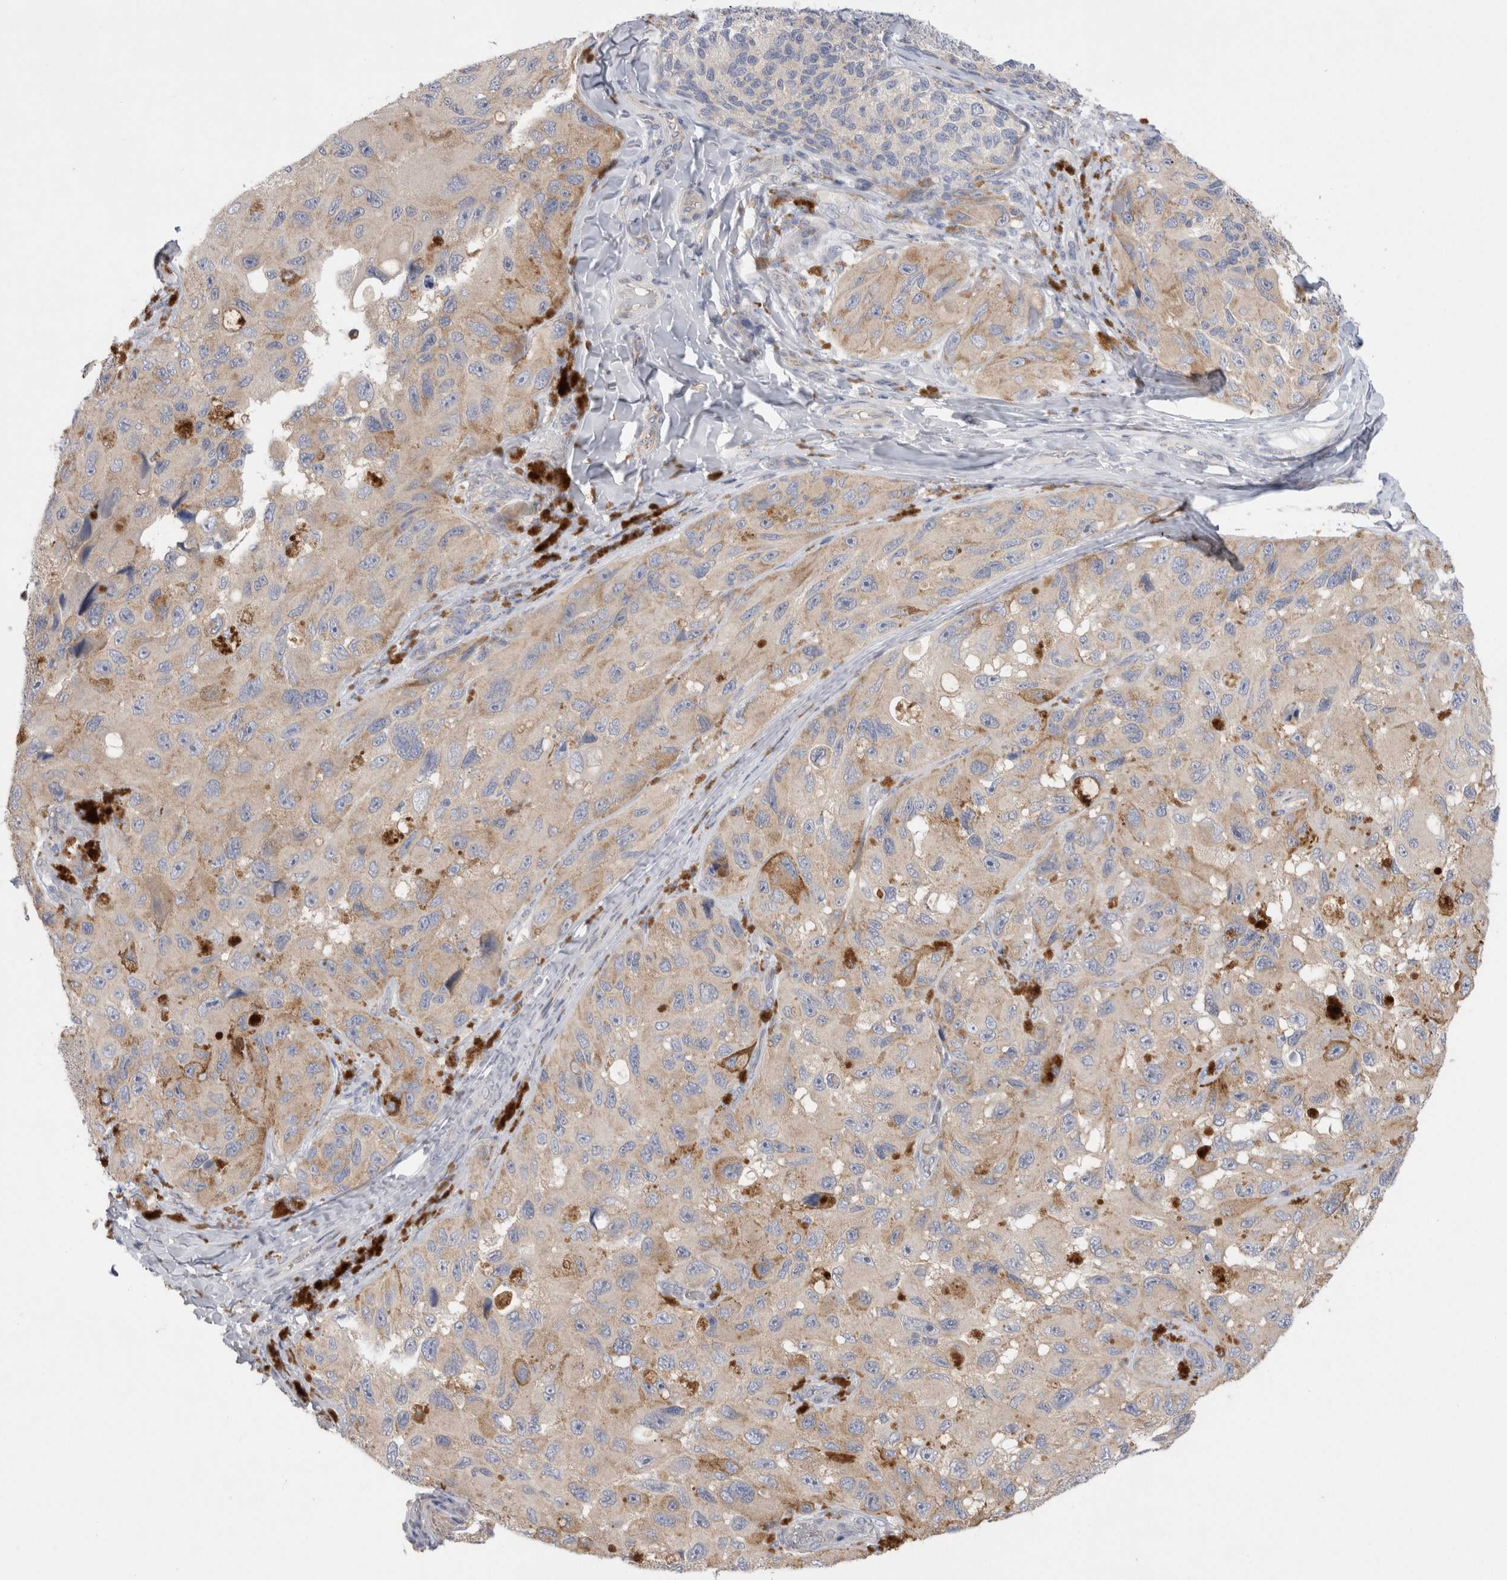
{"staining": {"intensity": "weak", "quantity": "25%-75%", "location": "cytoplasmic/membranous"}, "tissue": "melanoma", "cell_type": "Tumor cells", "image_type": "cancer", "snomed": [{"axis": "morphology", "description": "Malignant melanoma, NOS"}, {"axis": "topography", "description": "Skin"}], "caption": "Immunohistochemical staining of human malignant melanoma reveals low levels of weak cytoplasmic/membranous positivity in approximately 25%-75% of tumor cells. (Brightfield microscopy of DAB IHC at high magnification).", "gene": "WIPF2", "patient": {"sex": "female", "age": 73}}